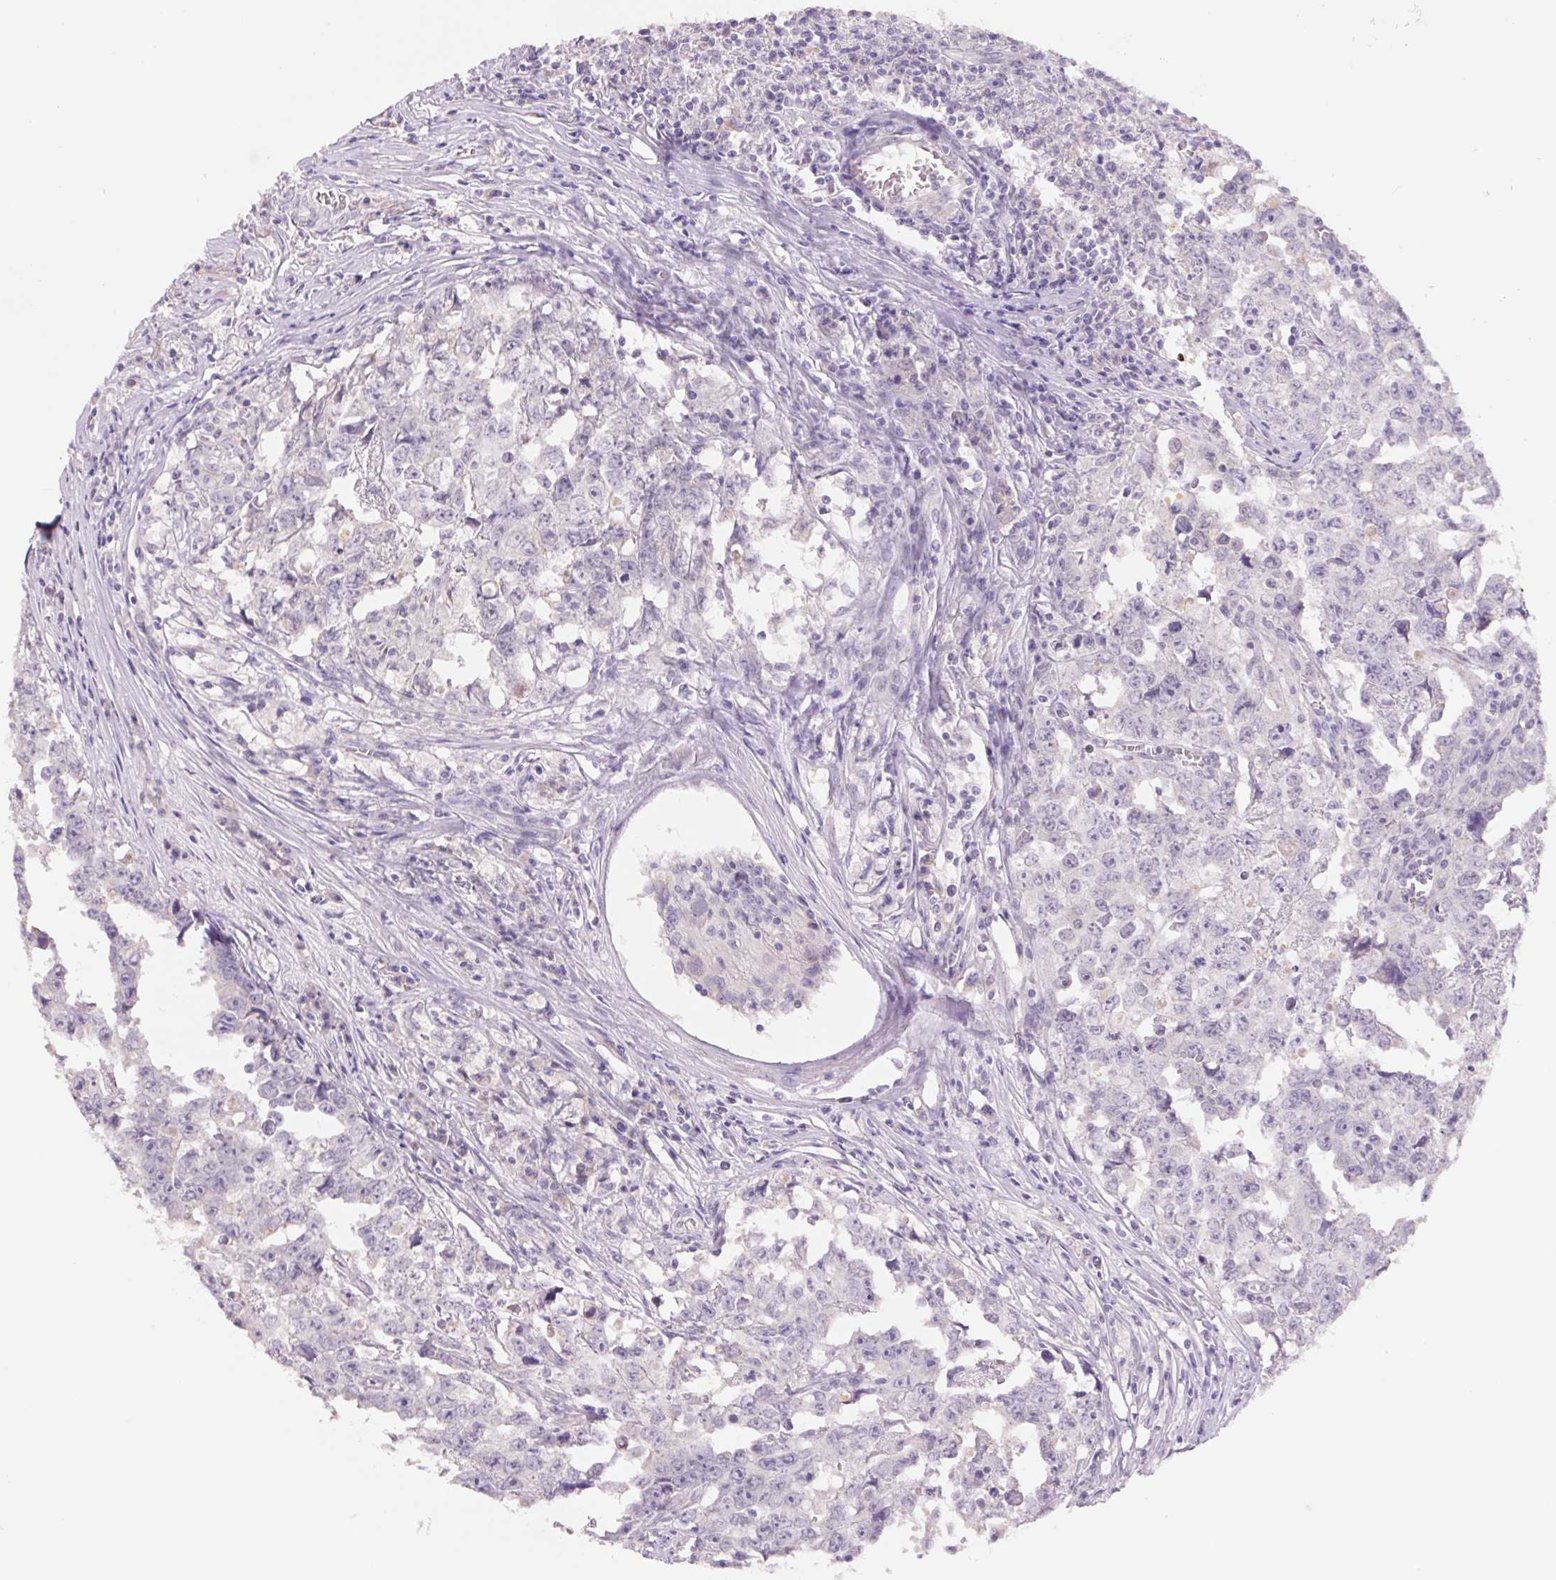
{"staining": {"intensity": "negative", "quantity": "none", "location": "none"}, "tissue": "testis cancer", "cell_type": "Tumor cells", "image_type": "cancer", "snomed": [{"axis": "morphology", "description": "Carcinoma, Embryonal, NOS"}, {"axis": "topography", "description": "Testis"}], "caption": "Immunohistochemistry (IHC) of testis cancer demonstrates no staining in tumor cells.", "gene": "PNMA8B", "patient": {"sex": "male", "age": 22}}